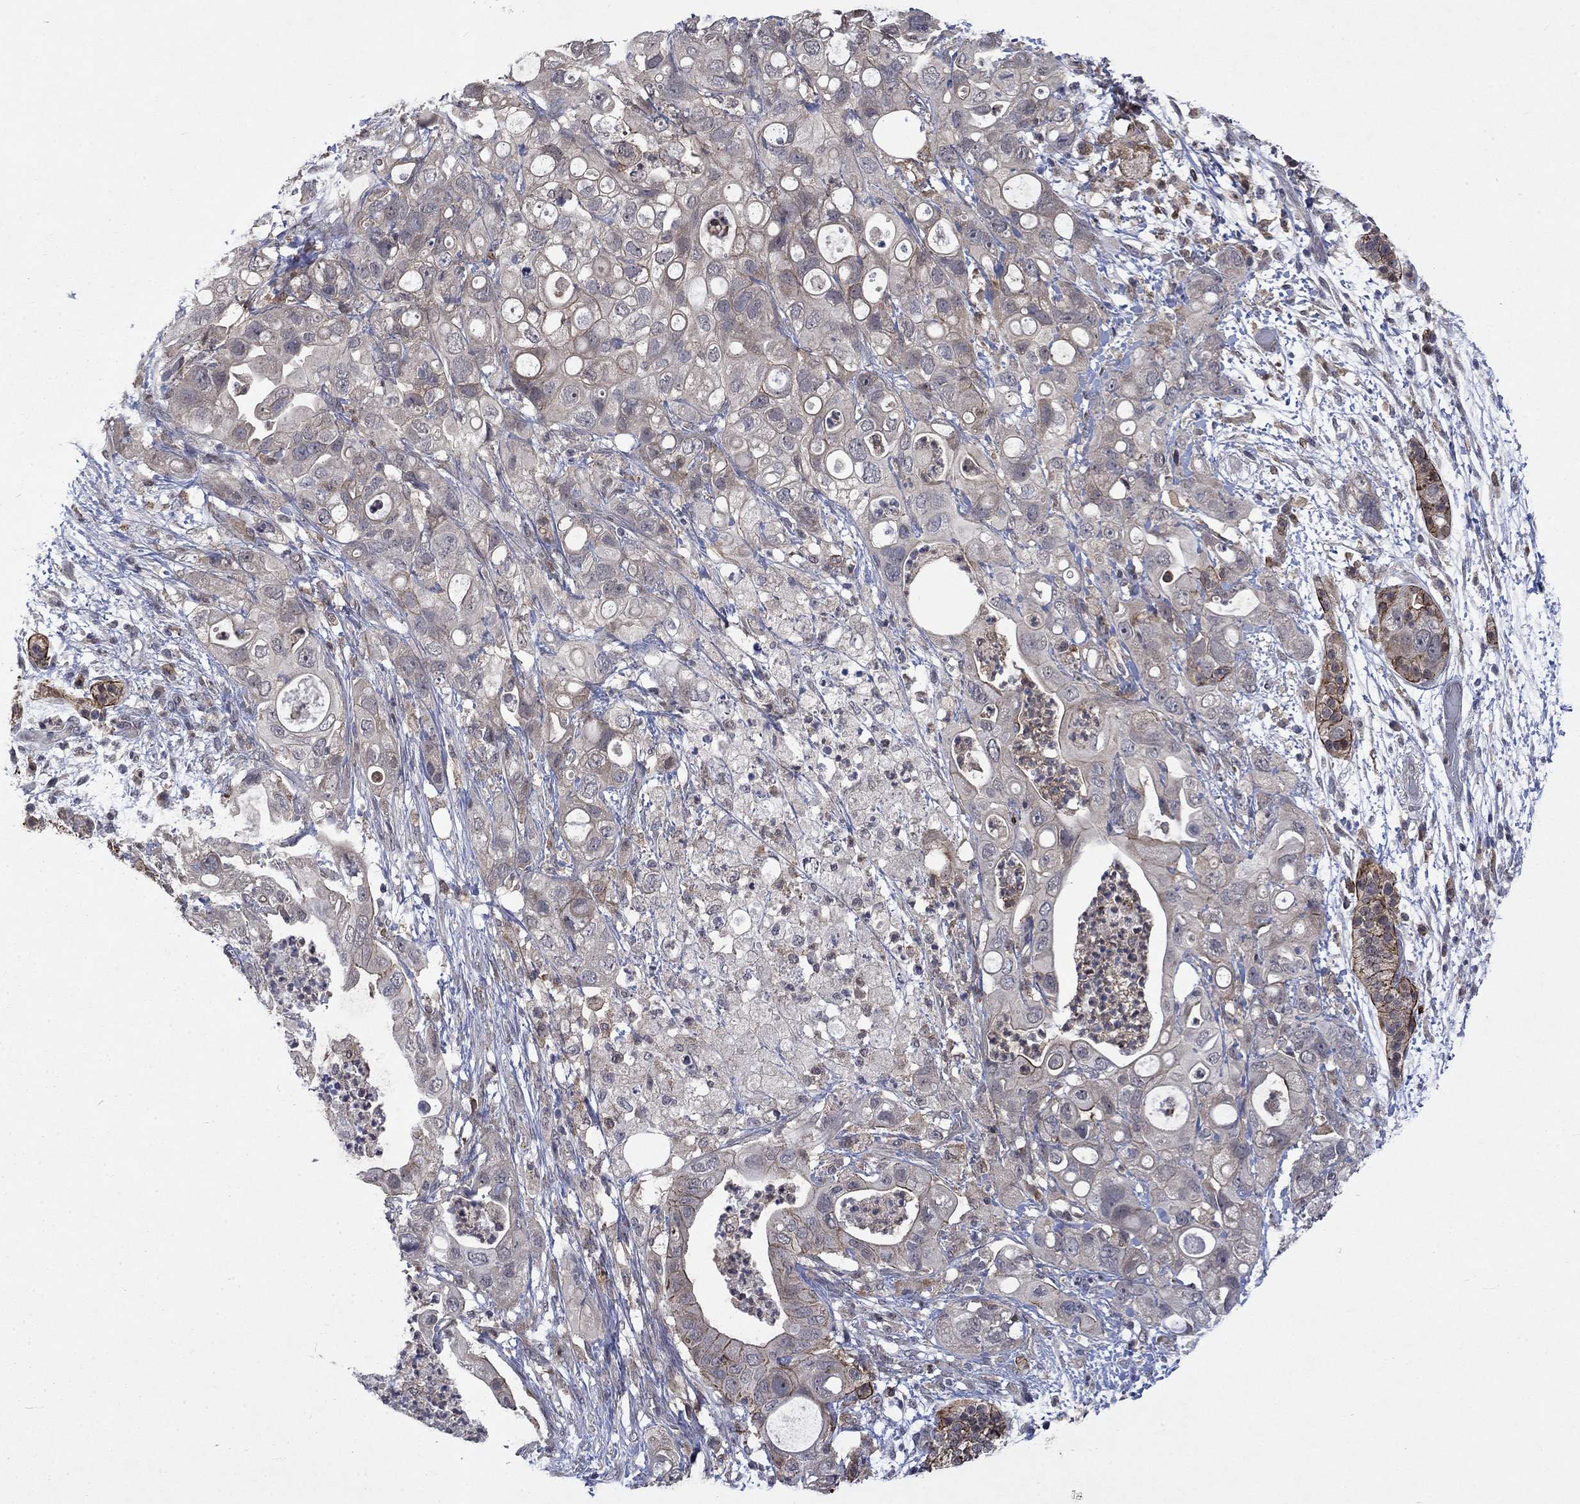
{"staining": {"intensity": "moderate", "quantity": "<25%", "location": "cytoplasmic/membranous"}, "tissue": "pancreatic cancer", "cell_type": "Tumor cells", "image_type": "cancer", "snomed": [{"axis": "morphology", "description": "Adenocarcinoma, NOS"}, {"axis": "topography", "description": "Pancreas"}], "caption": "Immunohistochemical staining of pancreatic cancer exhibits low levels of moderate cytoplasmic/membranous staining in about <25% of tumor cells. Nuclei are stained in blue.", "gene": "PPP1R9A", "patient": {"sex": "female", "age": 72}}